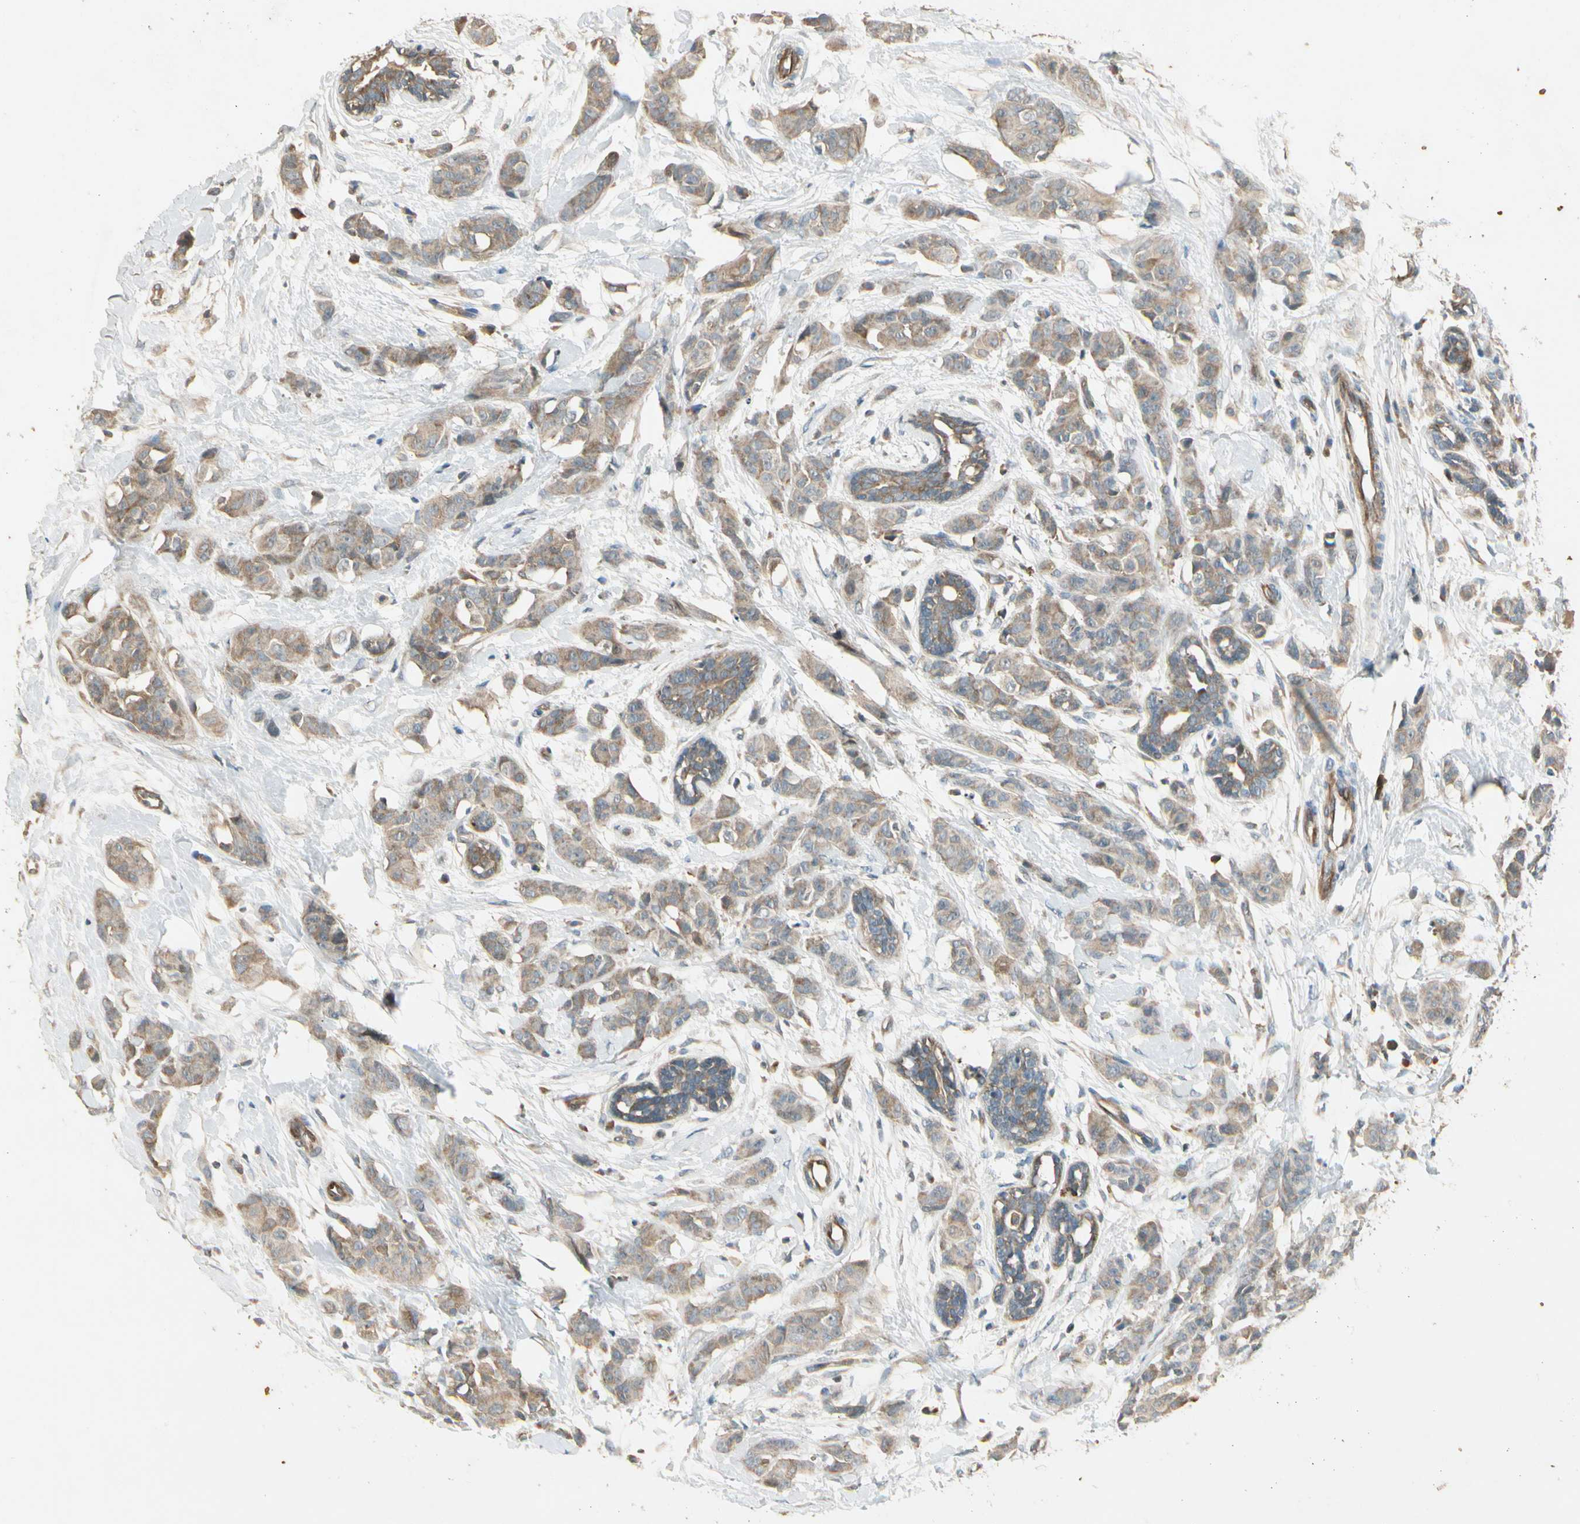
{"staining": {"intensity": "moderate", "quantity": ">75%", "location": "cytoplasmic/membranous"}, "tissue": "breast cancer", "cell_type": "Tumor cells", "image_type": "cancer", "snomed": [{"axis": "morphology", "description": "Normal tissue, NOS"}, {"axis": "morphology", "description": "Duct carcinoma"}, {"axis": "topography", "description": "Breast"}], "caption": "Tumor cells exhibit medium levels of moderate cytoplasmic/membranous expression in approximately >75% of cells in human breast cancer.", "gene": "ACVR1", "patient": {"sex": "female", "age": 40}}